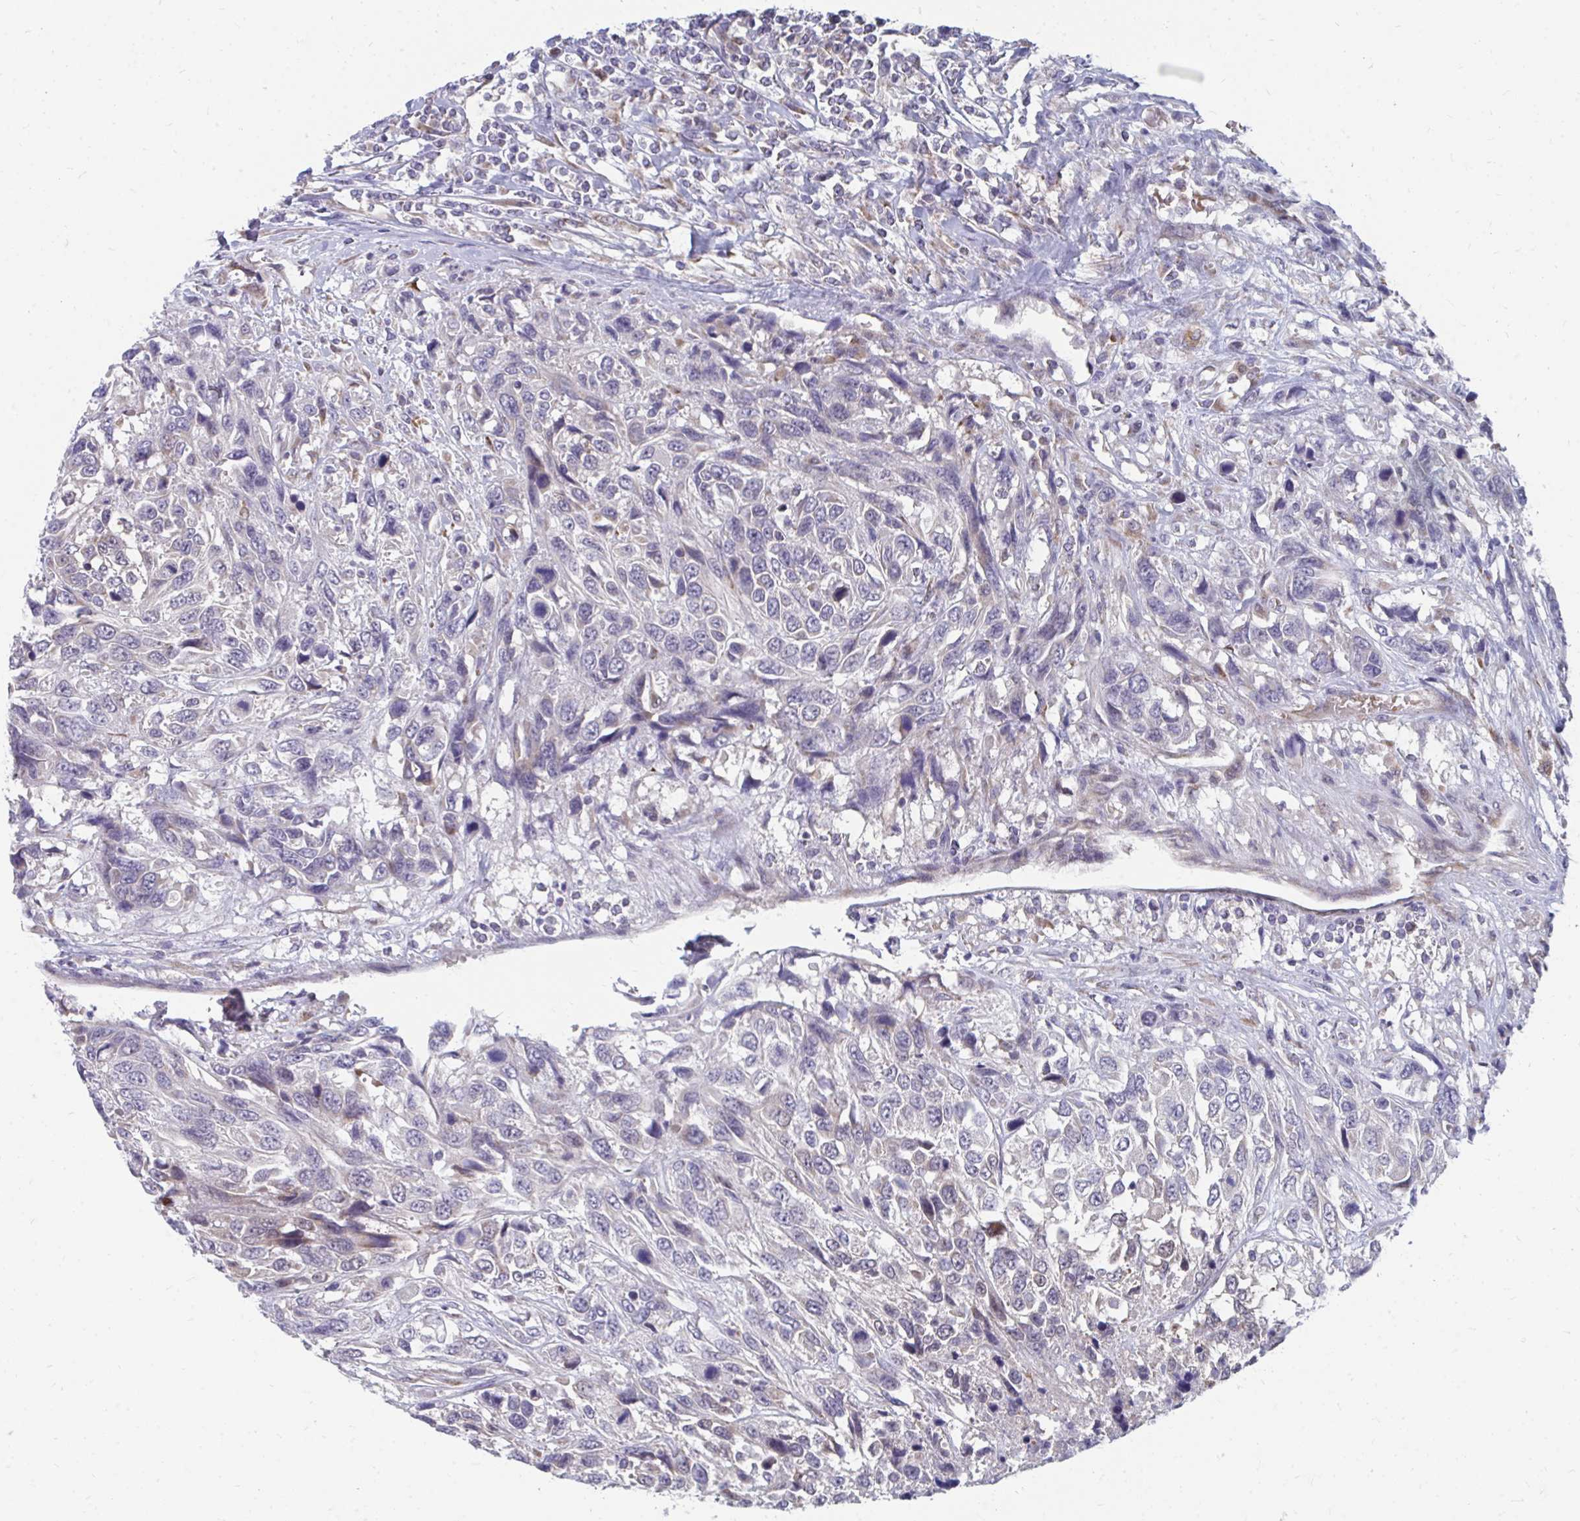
{"staining": {"intensity": "negative", "quantity": "none", "location": "none"}, "tissue": "urothelial cancer", "cell_type": "Tumor cells", "image_type": "cancer", "snomed": [{"axis": "morphology", "description": "Urothelial carcinoma, High grade"}, {"axis": "topography", "description": "Urinary bladder"}], "caption": "A photomicrograph of urothelial cancer stained for a protein reveals no brown staining in tumor cells.", "gene": "PABIR3", "patient": {"sex": "female", "age": 70}}